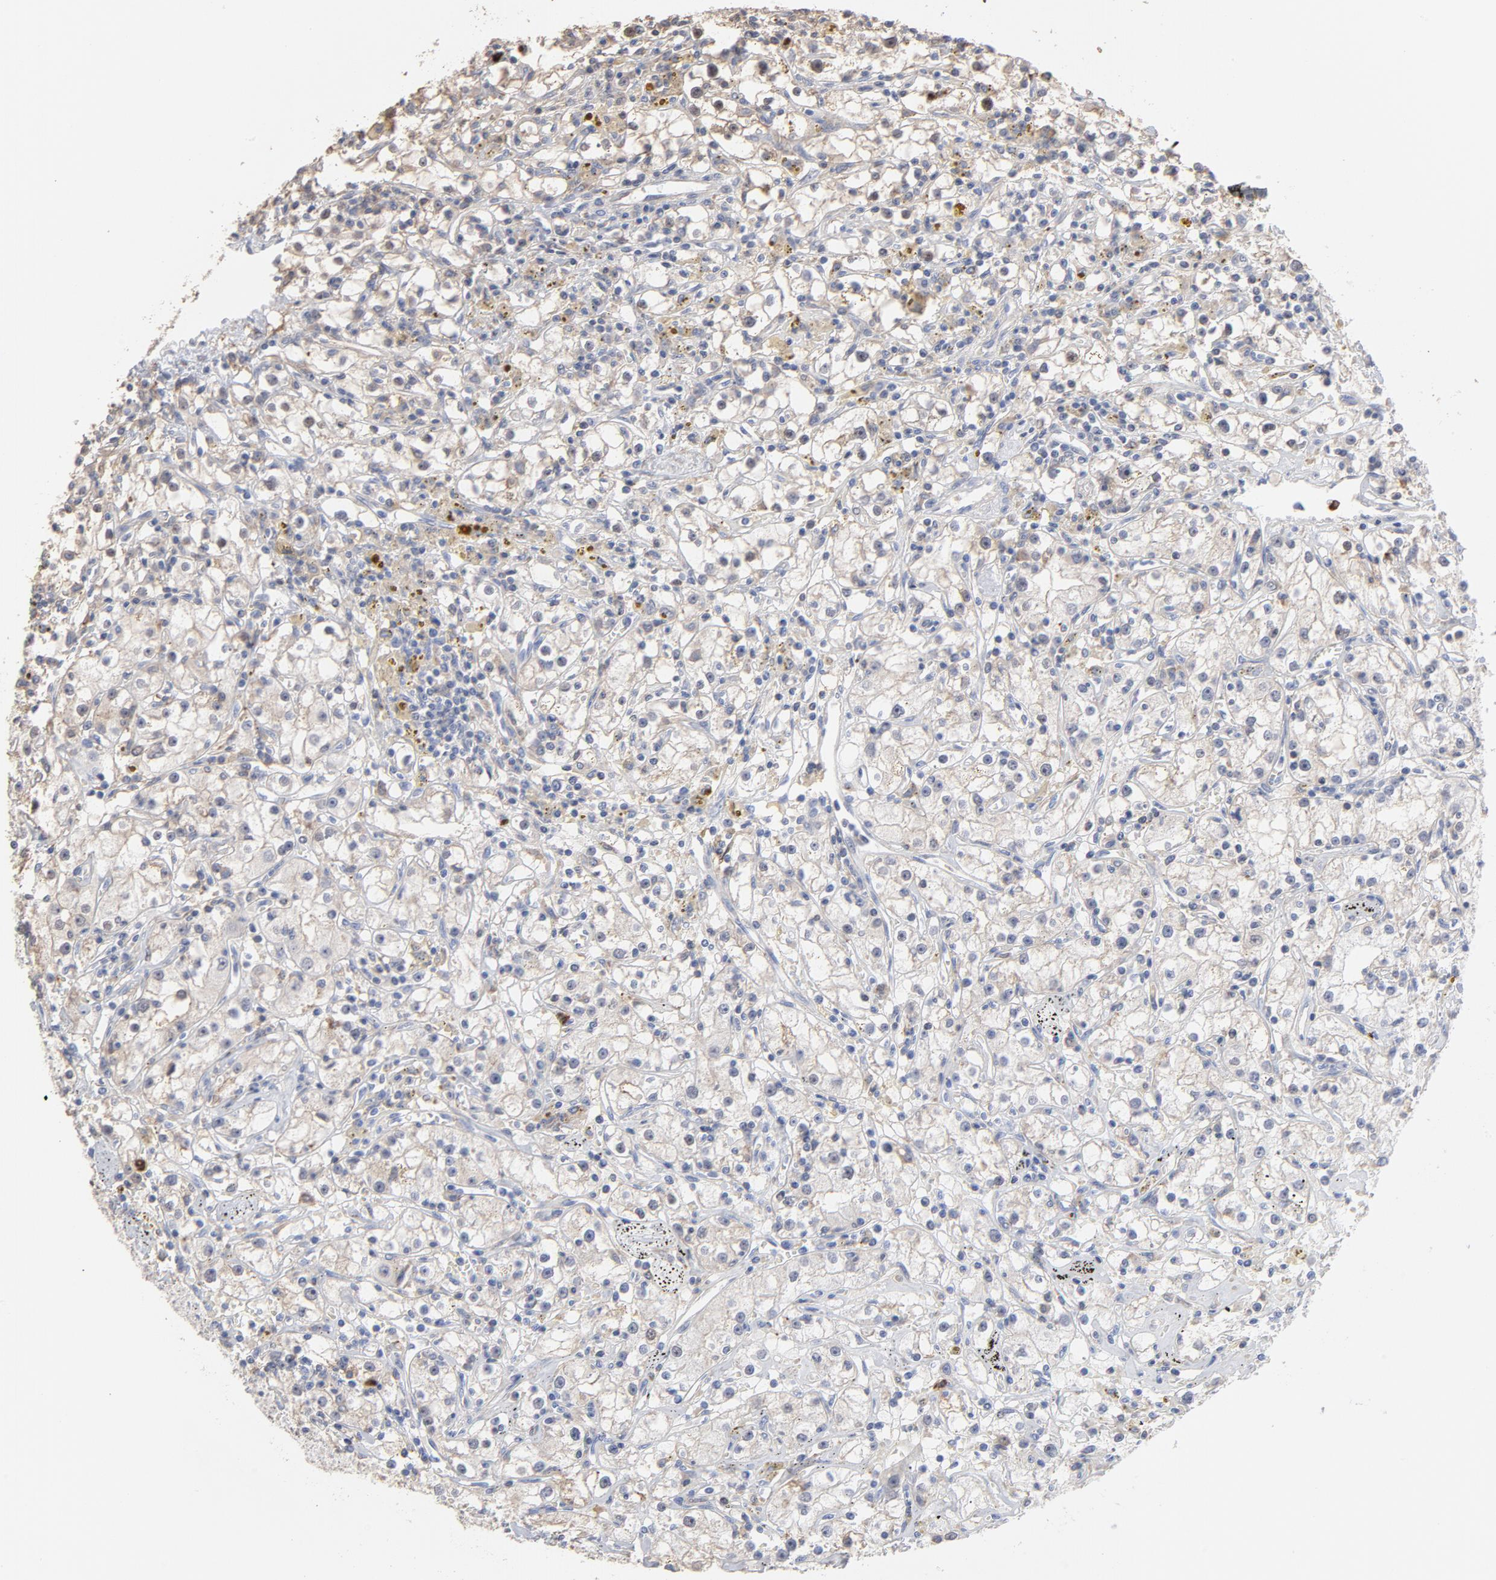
{"staining": {"intensity": "weak", "quantity": "25%-75%", "location": "cytoplasmic/membranous"}, "tissue": "renal cancer", "cell_type": "Tumor cells", "image_type": "cancer", "snomed": [{"axis": "morphology", "description": "Adenocarcinoma, NOS"}, {"axis": "topography", "description": "Kidney"}], "caption": "IHC staining of adenocarcinoma (renal), which displays low levels of weak cytoplasmic/membranous expression in approximately 25%-75% of tumor cells indicating weak cytoplasmic/membranous protein staining. The staining was performed using DAB (brown) for protein detection and nuclei were counterstained in hematoxylin (blue).", "gene": "PNMA1", "patient": {"sex": "male", "age": 56}}